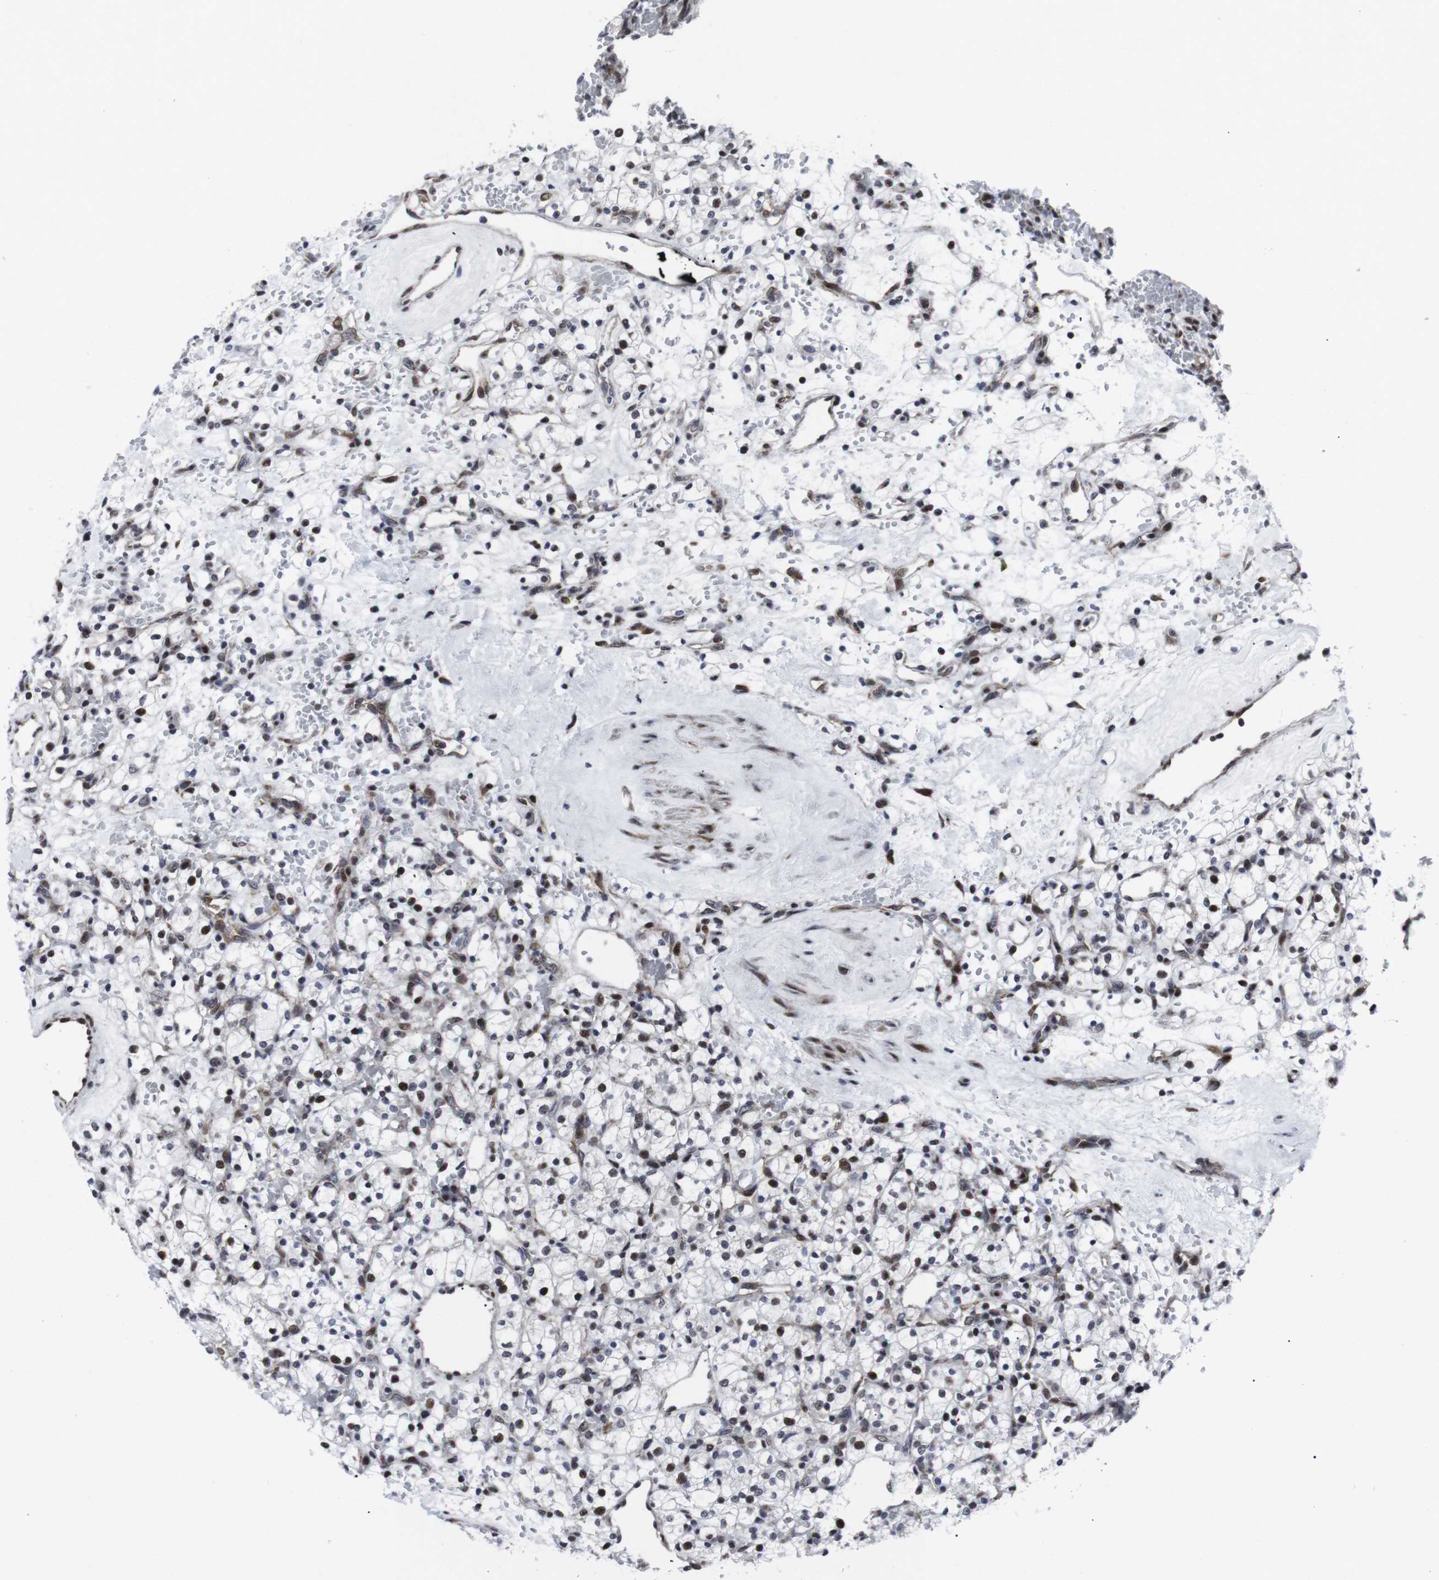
{"staining": {"intensity": "strong", "quantity": "25%-75%", "location": "nuclear"}, "tissue": "renal cancer", "cell_type": "Tumor cells", "image_type": "cancer", "snomed": [{"axis": "morphology", "description": "Adenocarcinoma, NOS"}, {"axis": "topography", "description": "Kidney"}], "caption": "A high-resolution photomicrograph shows immunohistochemistry staining of renal cancer (adenocarcinoma), which reveals strong nuclear expression in about 25%-75% of tumor cells.", "gene": "MLH1", "patient": {"sex": "female", "age": 60}}